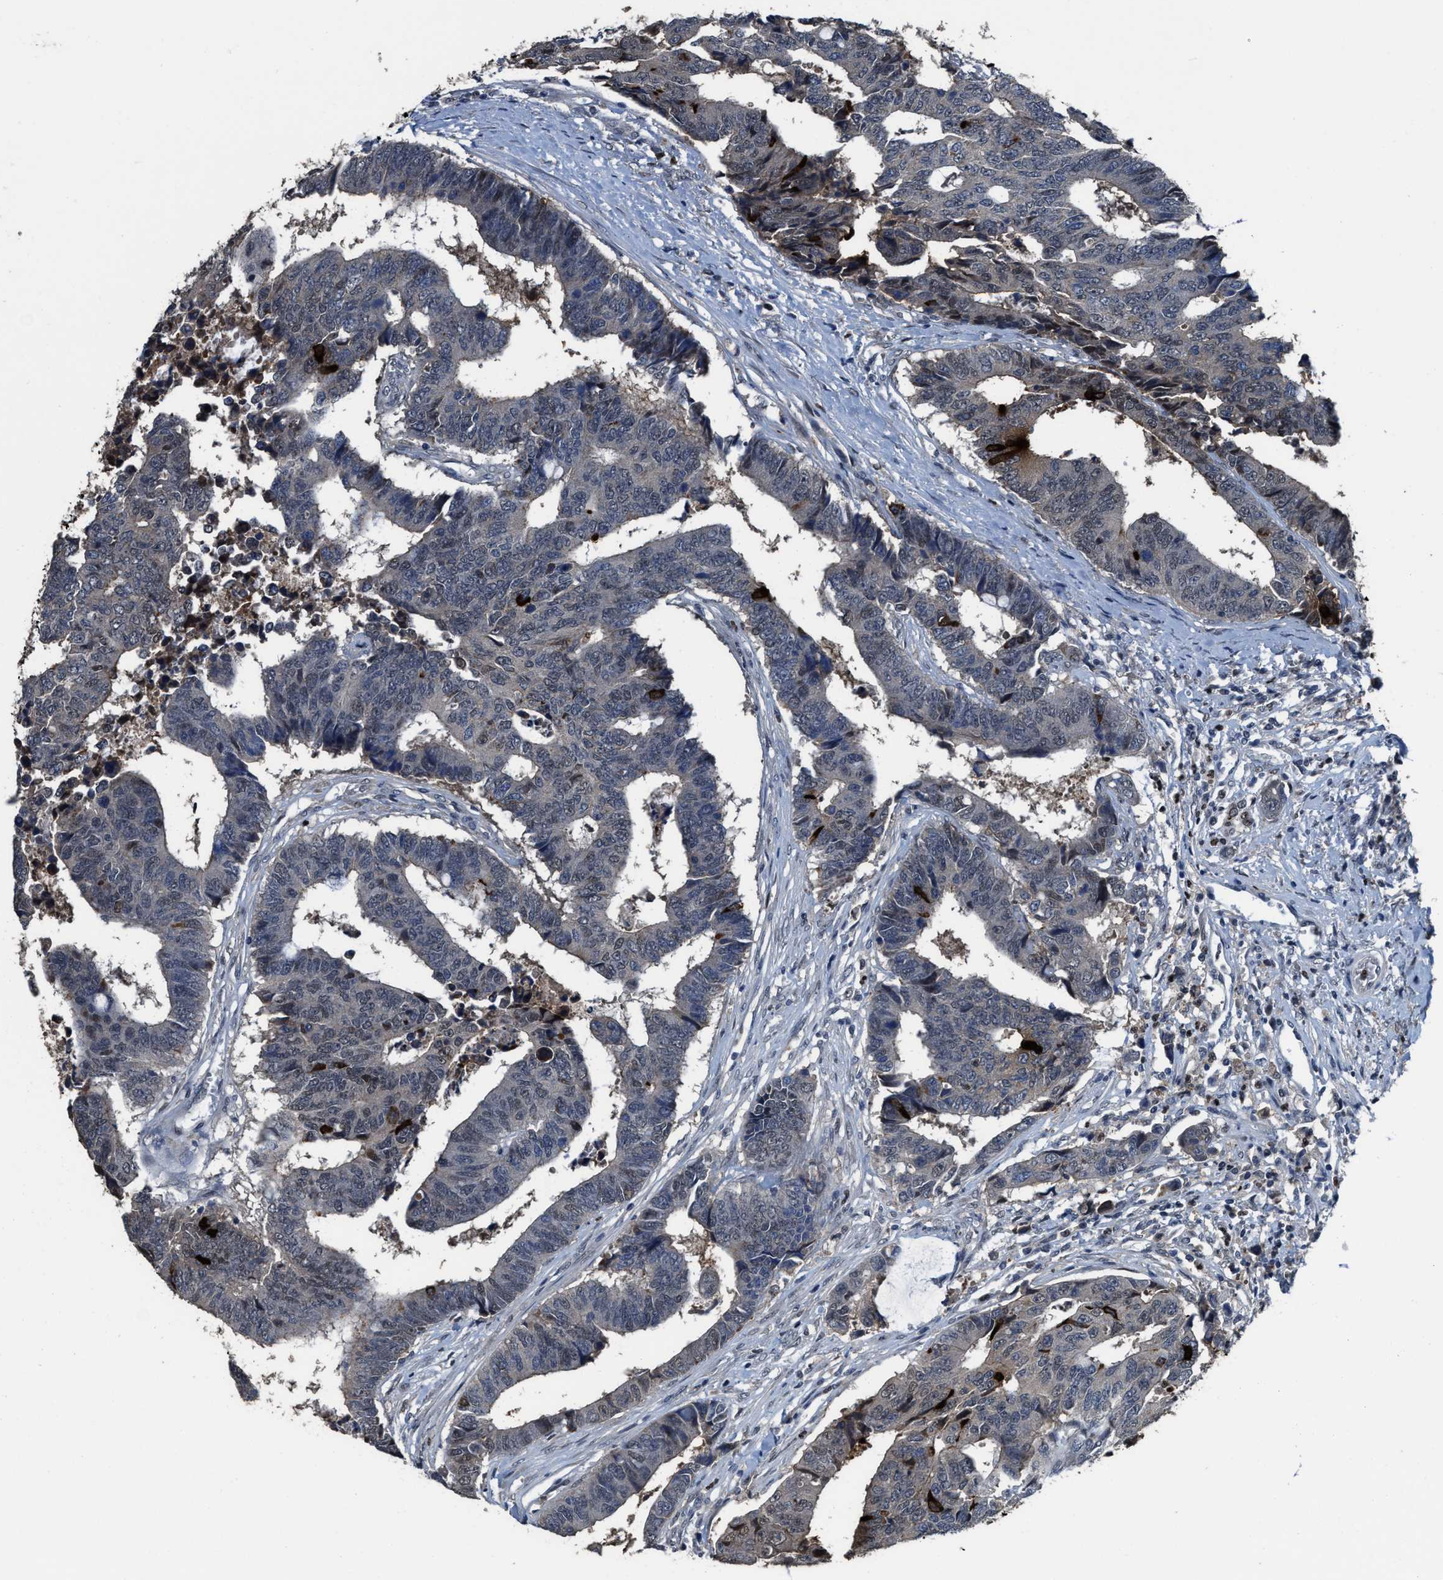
{"staining": {"intensity": "weak", "quantity": "<25%", "location": "nuclear"}, "tissue": "colorectal cancer", "cell_type": "Tumor cells", "image_type": "cancer", "snomed": [{"axis": "morphology", "description": "Adenocarcinoma, NOS"}, {"axis": "topography", "description": "Rectum"}], "caption": "Colorectal adenocarcinoma was stained to show a protein in brown. There is no significant staining in tumor cells.", "gene": "ZNF20", "patient": {"sex": "male", "age": 84}}